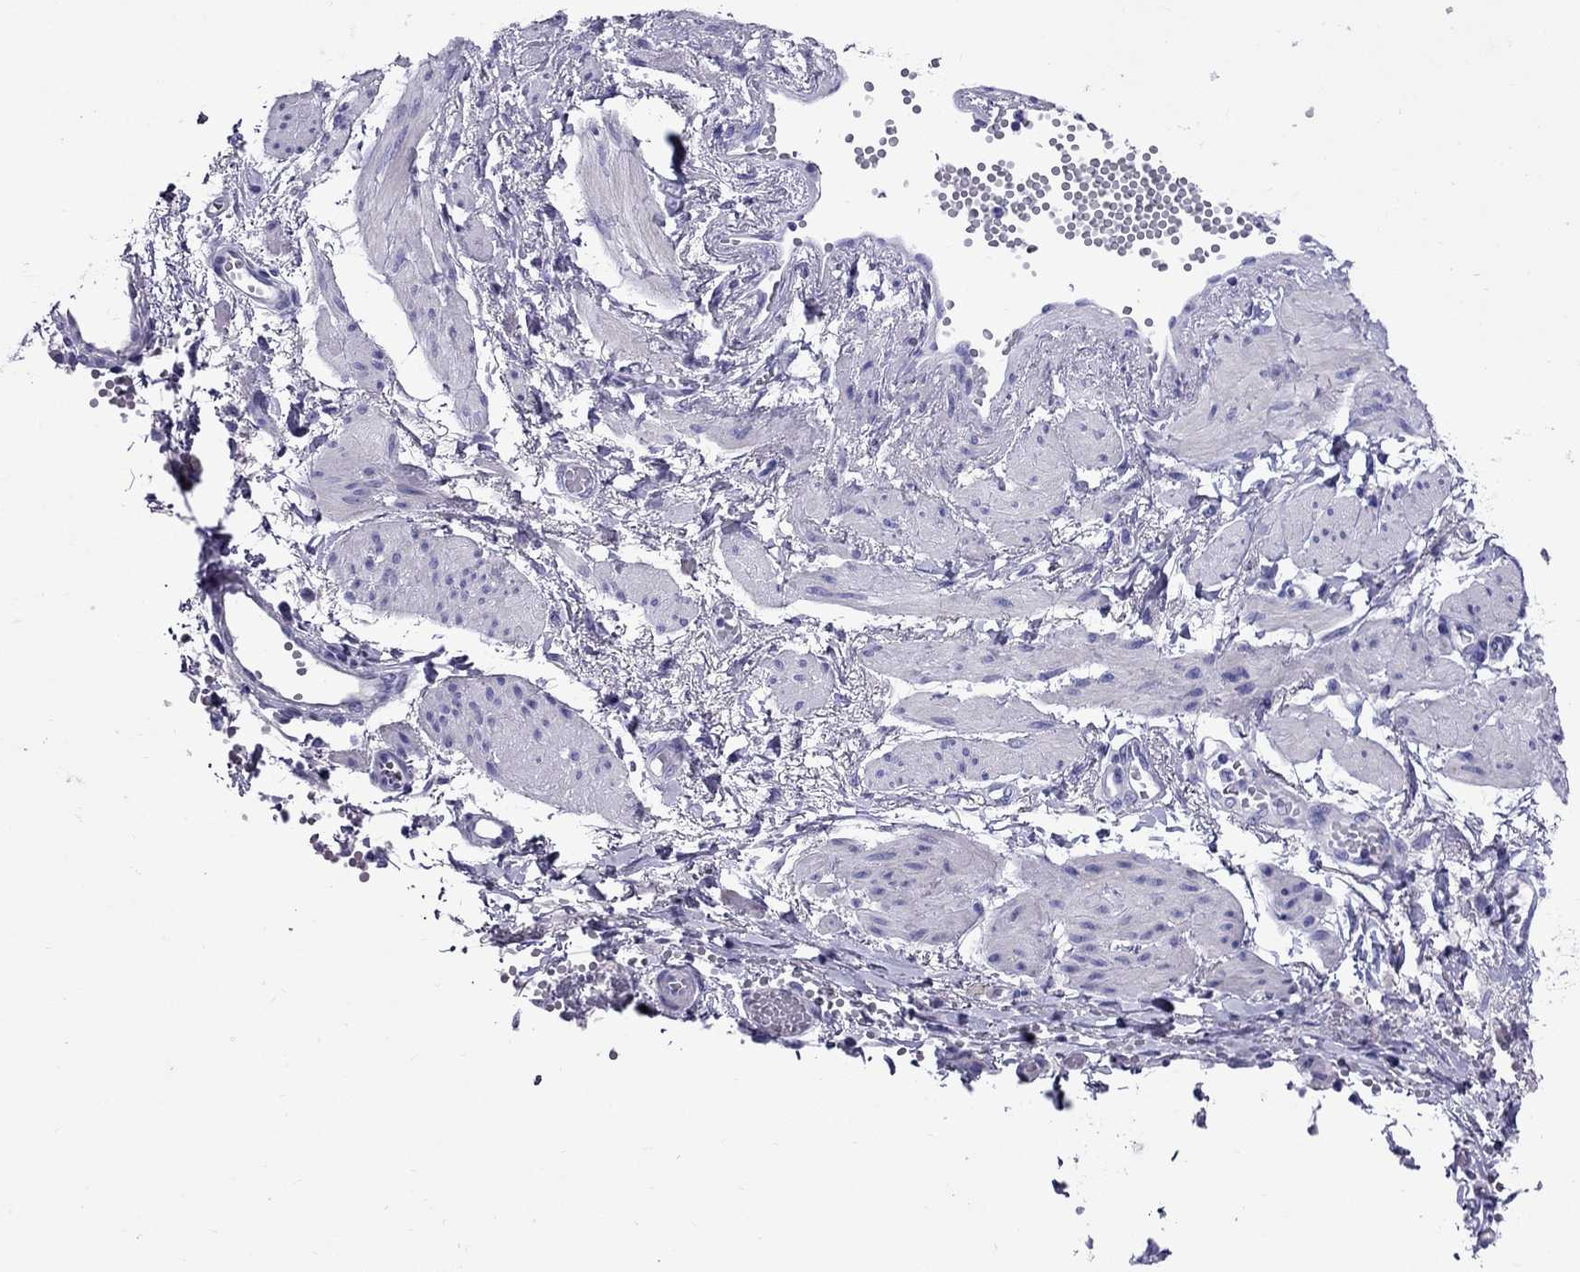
{"staining": {"intensity": "negative", "quantity": "none", "location": "none"}, "tissue": "ovarian cancer", "cell_type": "Tumor cells", "image_type": "cancer", "snomed": [{"axis": "morphology", "description": "Cystadenocarcinoma, serous, NOS"}, {"axis": "topography", "description": "Ovary"}], "caption": "Immunohistochemistry (IHC) photomicrograph of neoplastic tissue: ovarian cancer stained with DAB demonstrates no significant protein expression in tumor cells. (DAB immunohistochemistry, high magnification).", "gene": "CRYBA1", "patient": {"sex": "female", "age": 67}}